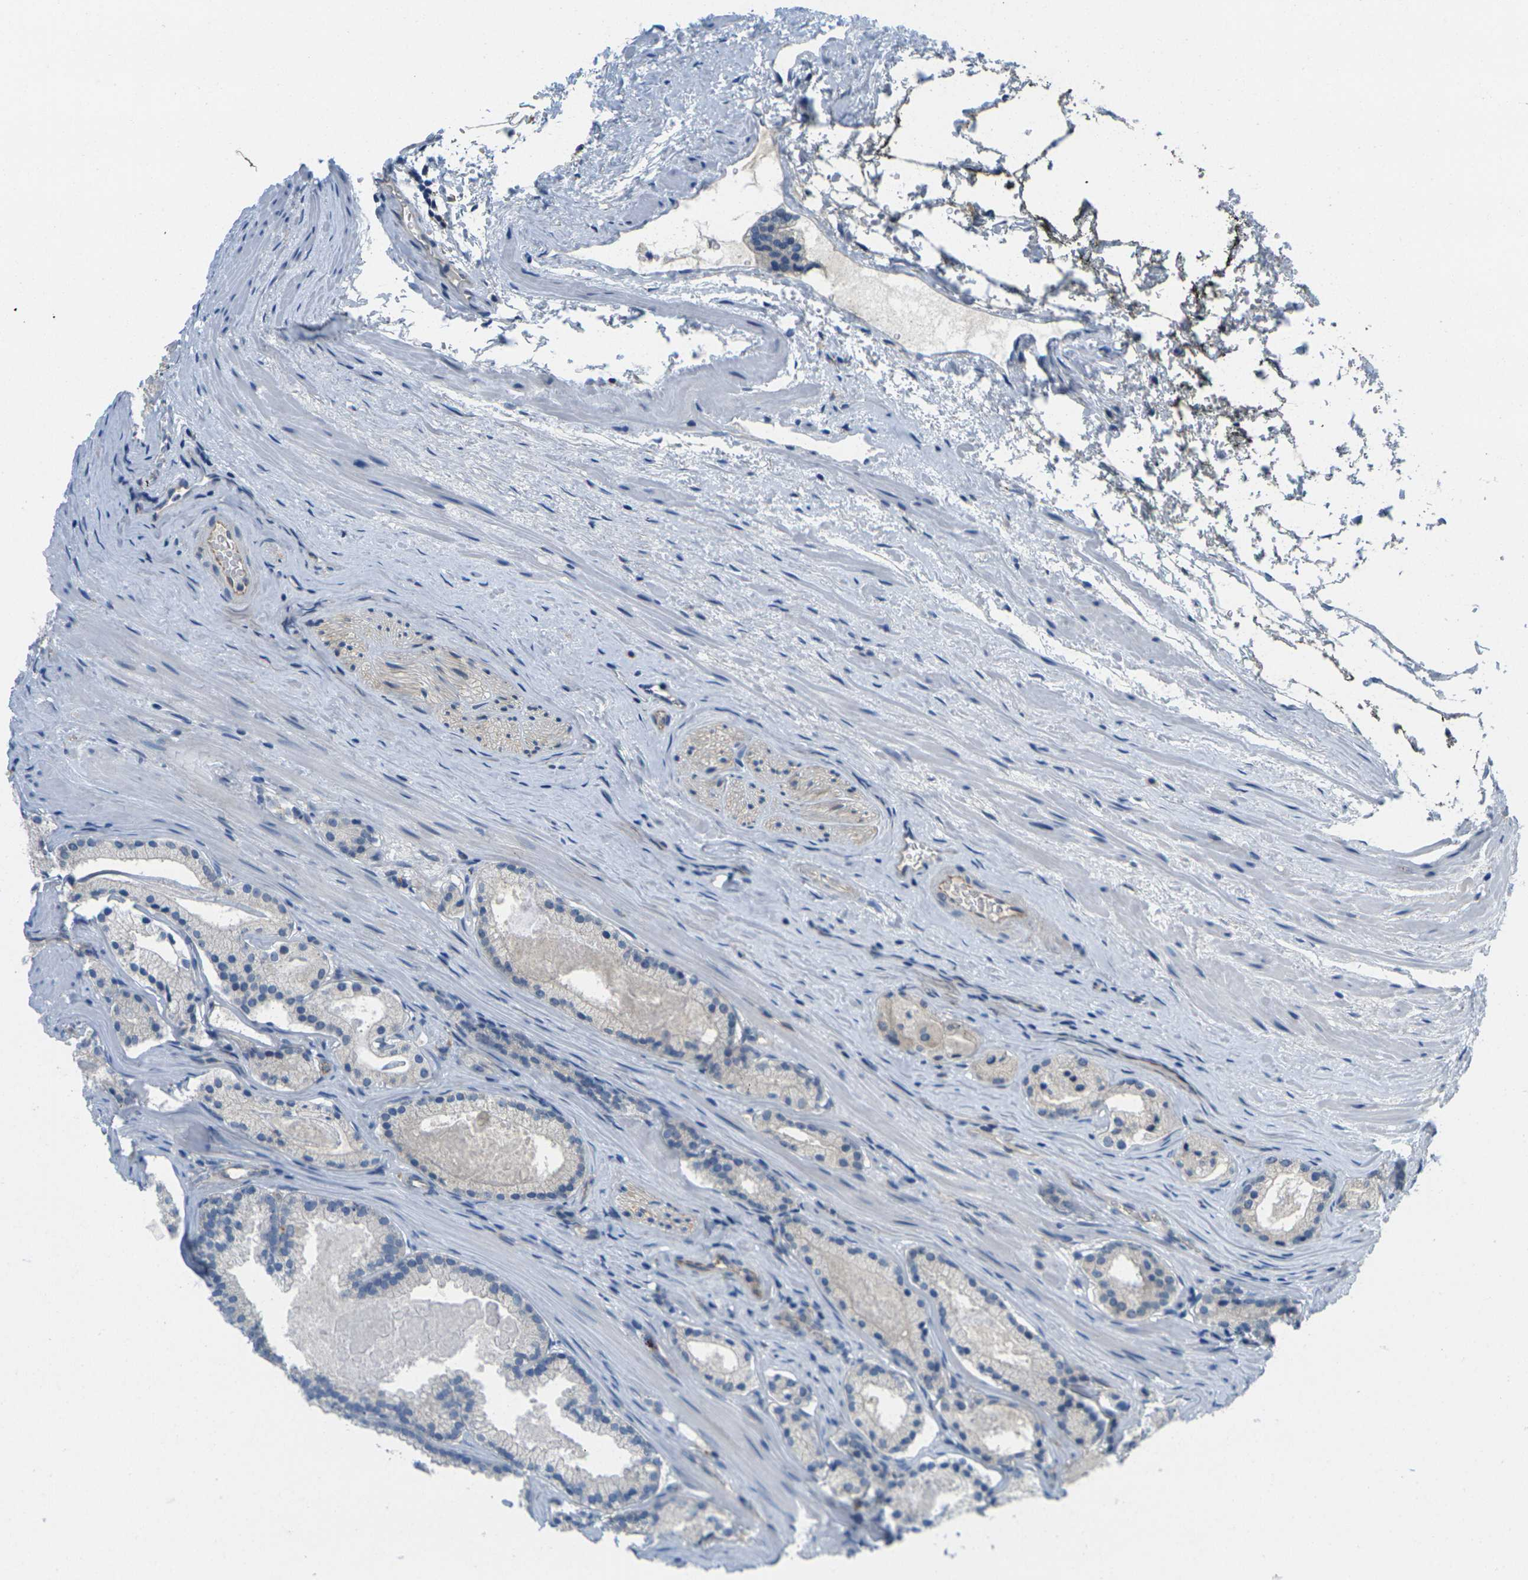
{"staining": {"intensity": "negative", "quantity": "none", "location": "none"}, "tissue": "prostate cancer", "cell_type": "Tumor cells", "image_type": "cancer", "snomed": [{"axis": "morphology", "description": "Adenocarcinoma, Low grade"}, {"axis": "topography", "description": "Prostate"}], "caption": "High magnification brightfield microscopy of prostate cancer (low-grade adenocarcinoma) stained with DAB (3,3'-diaminobenzidine) (brown) and counterstained with hematoxylin (blue): tumor cells show no significant expression.", "gene": "CYP2C8", "patient": {"sex": "male", "age": 59}}